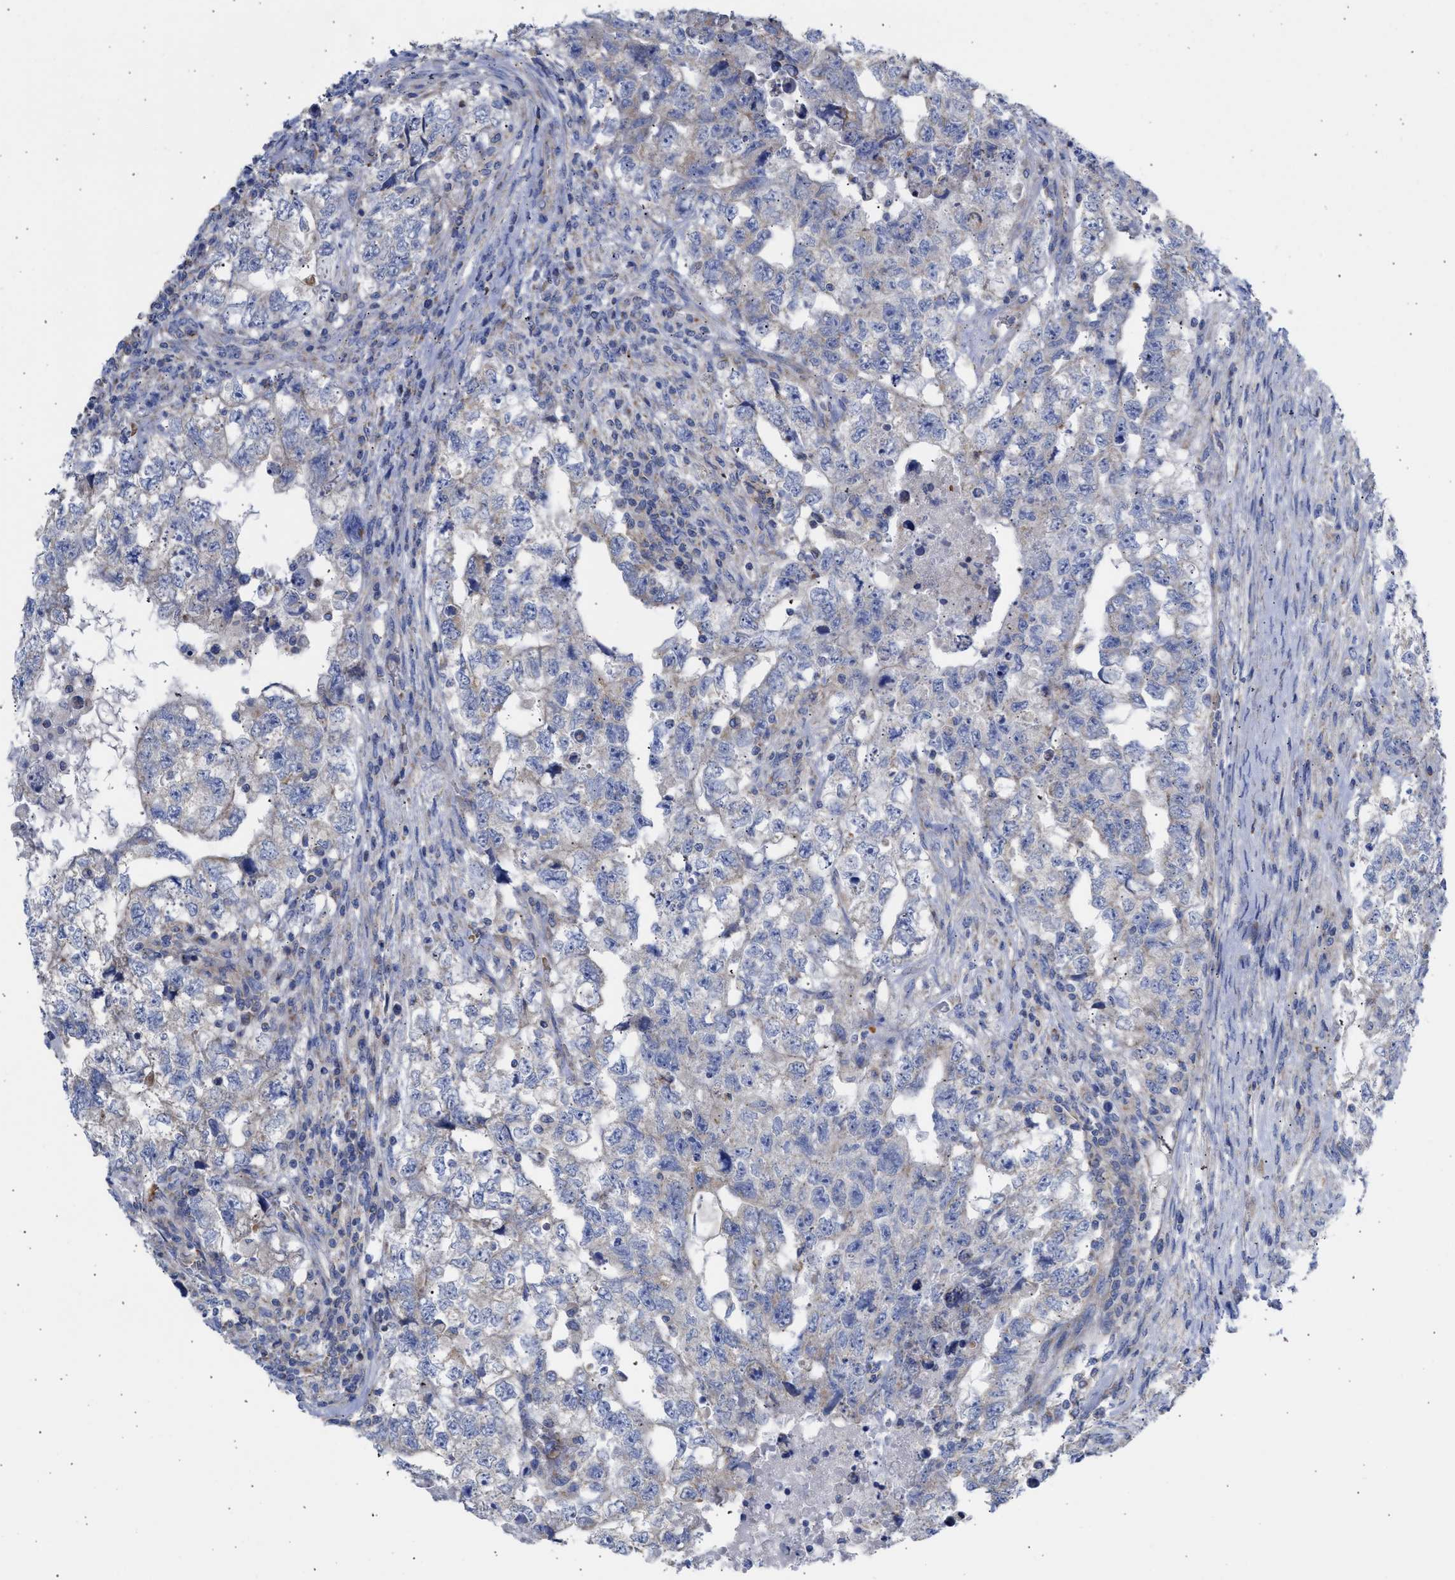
{"staining": {"intensity": "negative", "quantity": "none", "location": "none"}, "tissue": "testis cancer", "cell_type": "Tumor cells", "image_type": "cancer", "snomed": [{"axis": "morphology", "description": "Carcinoma, Embryonal, NOS"}, {"axis": "topography", "description": "Testis"}], "caption": "An immunohistochemistry micrograph of testis cancer is shown. There is no staining in tumor cells of testis cancer.", "gene": "BTG3", "patient": {"sex": "male", "age": 36}}